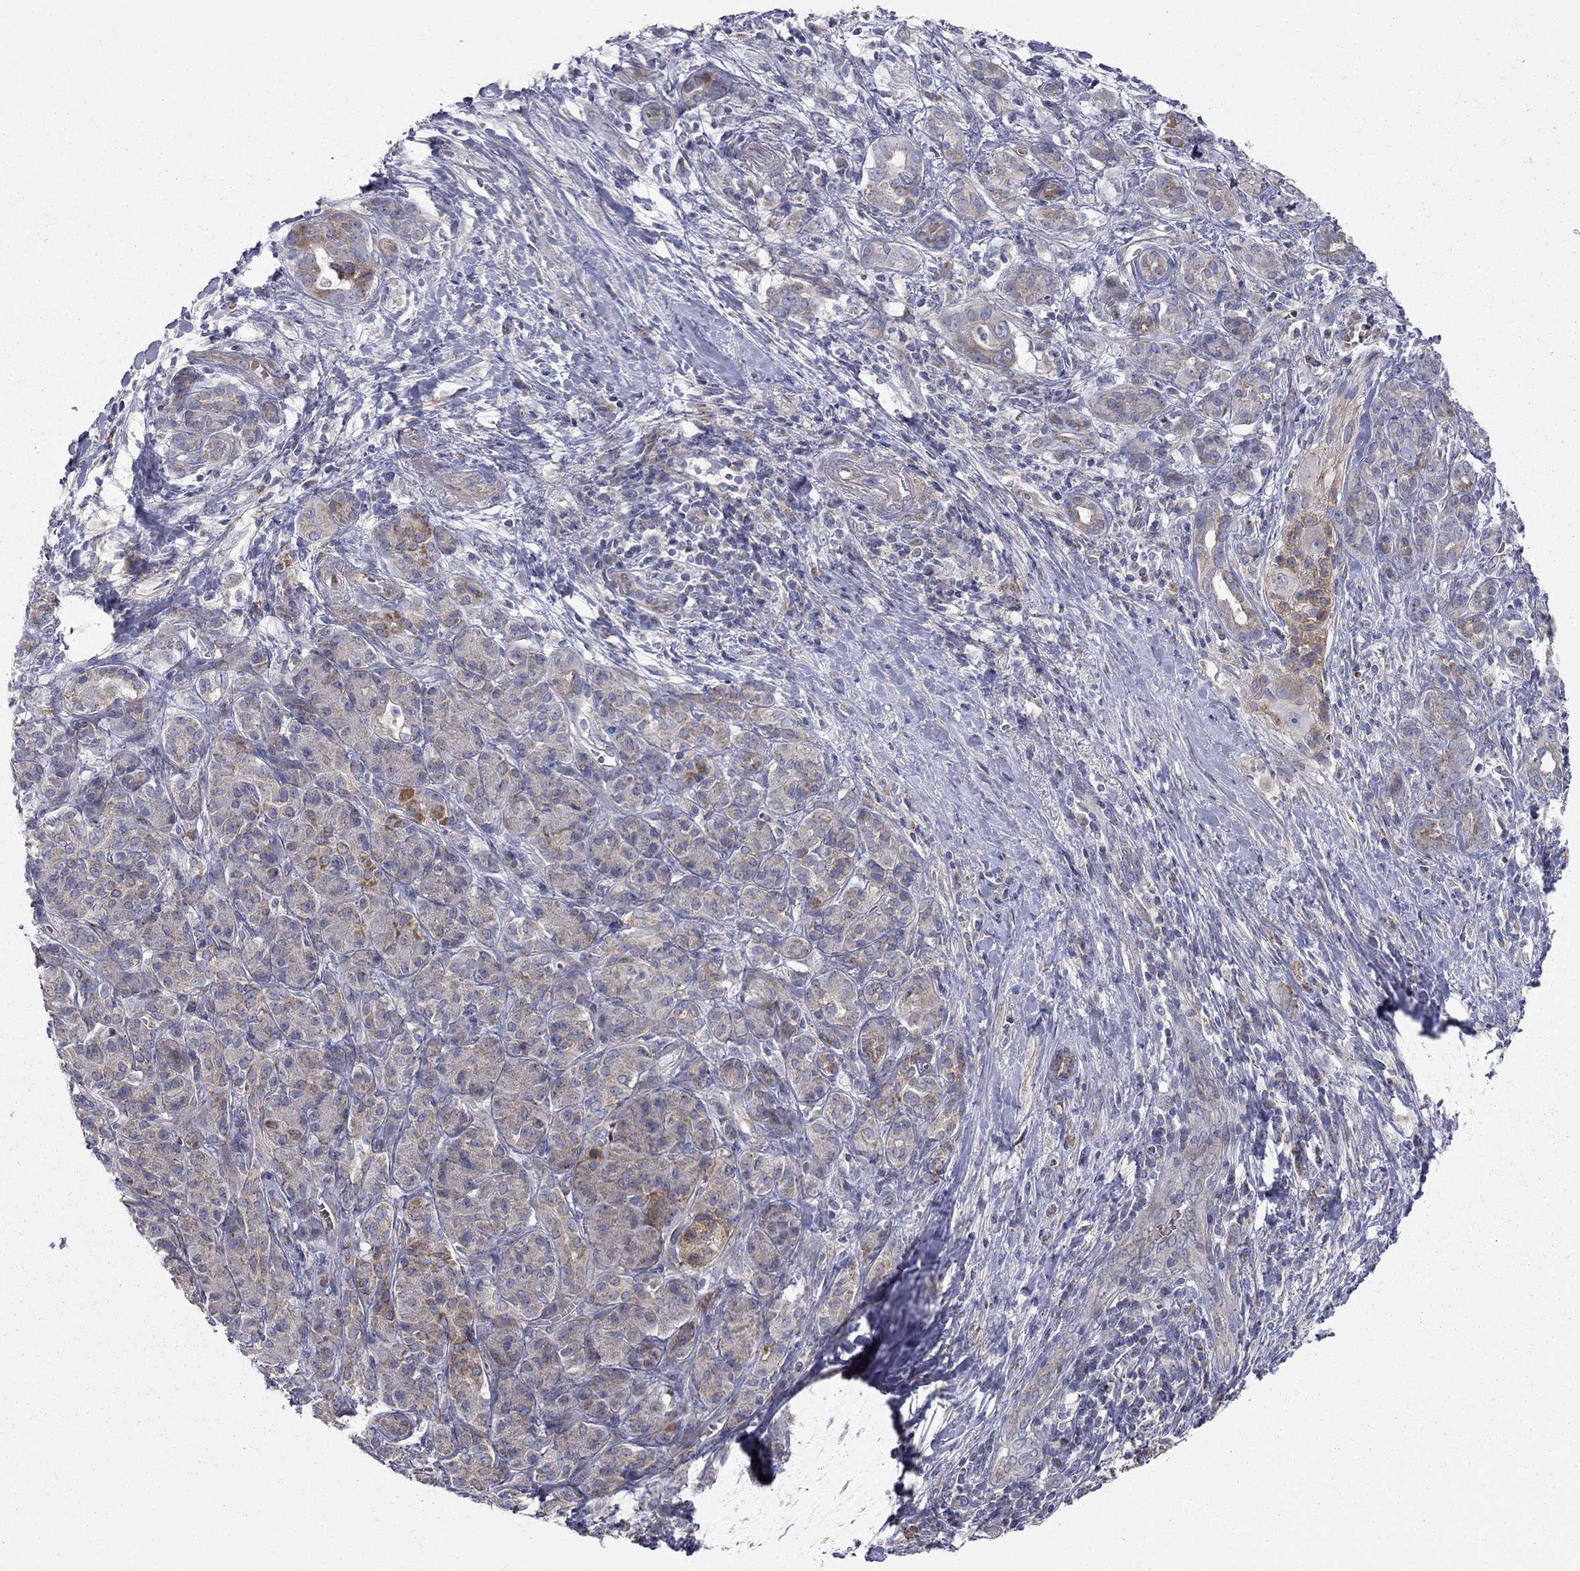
{"staining": {"intensity": "strong", "quantity": "<25%", "location": "cytoplasmic/membranous"}, "tissue": "pancreatic cancer", "cell_type": "Tumor cells", "image_type": "cancer", "snomed": [{"axis": "morphology", "description": "Adenocarcinoma, NOS"}, {"axis": "topography", "description": "Pancreas"}], "caption": "High-magnification brightfield microscopy of pancreatic cancer (adenocarcinoma) stained with DAB (brown) and counterstained with hematoxylin (blue). tumor cells exhibit strong cytoplasmic/membranous expression is present in about<25% of cells.", "gene": "KANSL1L", "patient": {"sex": "male", "age": 61}}